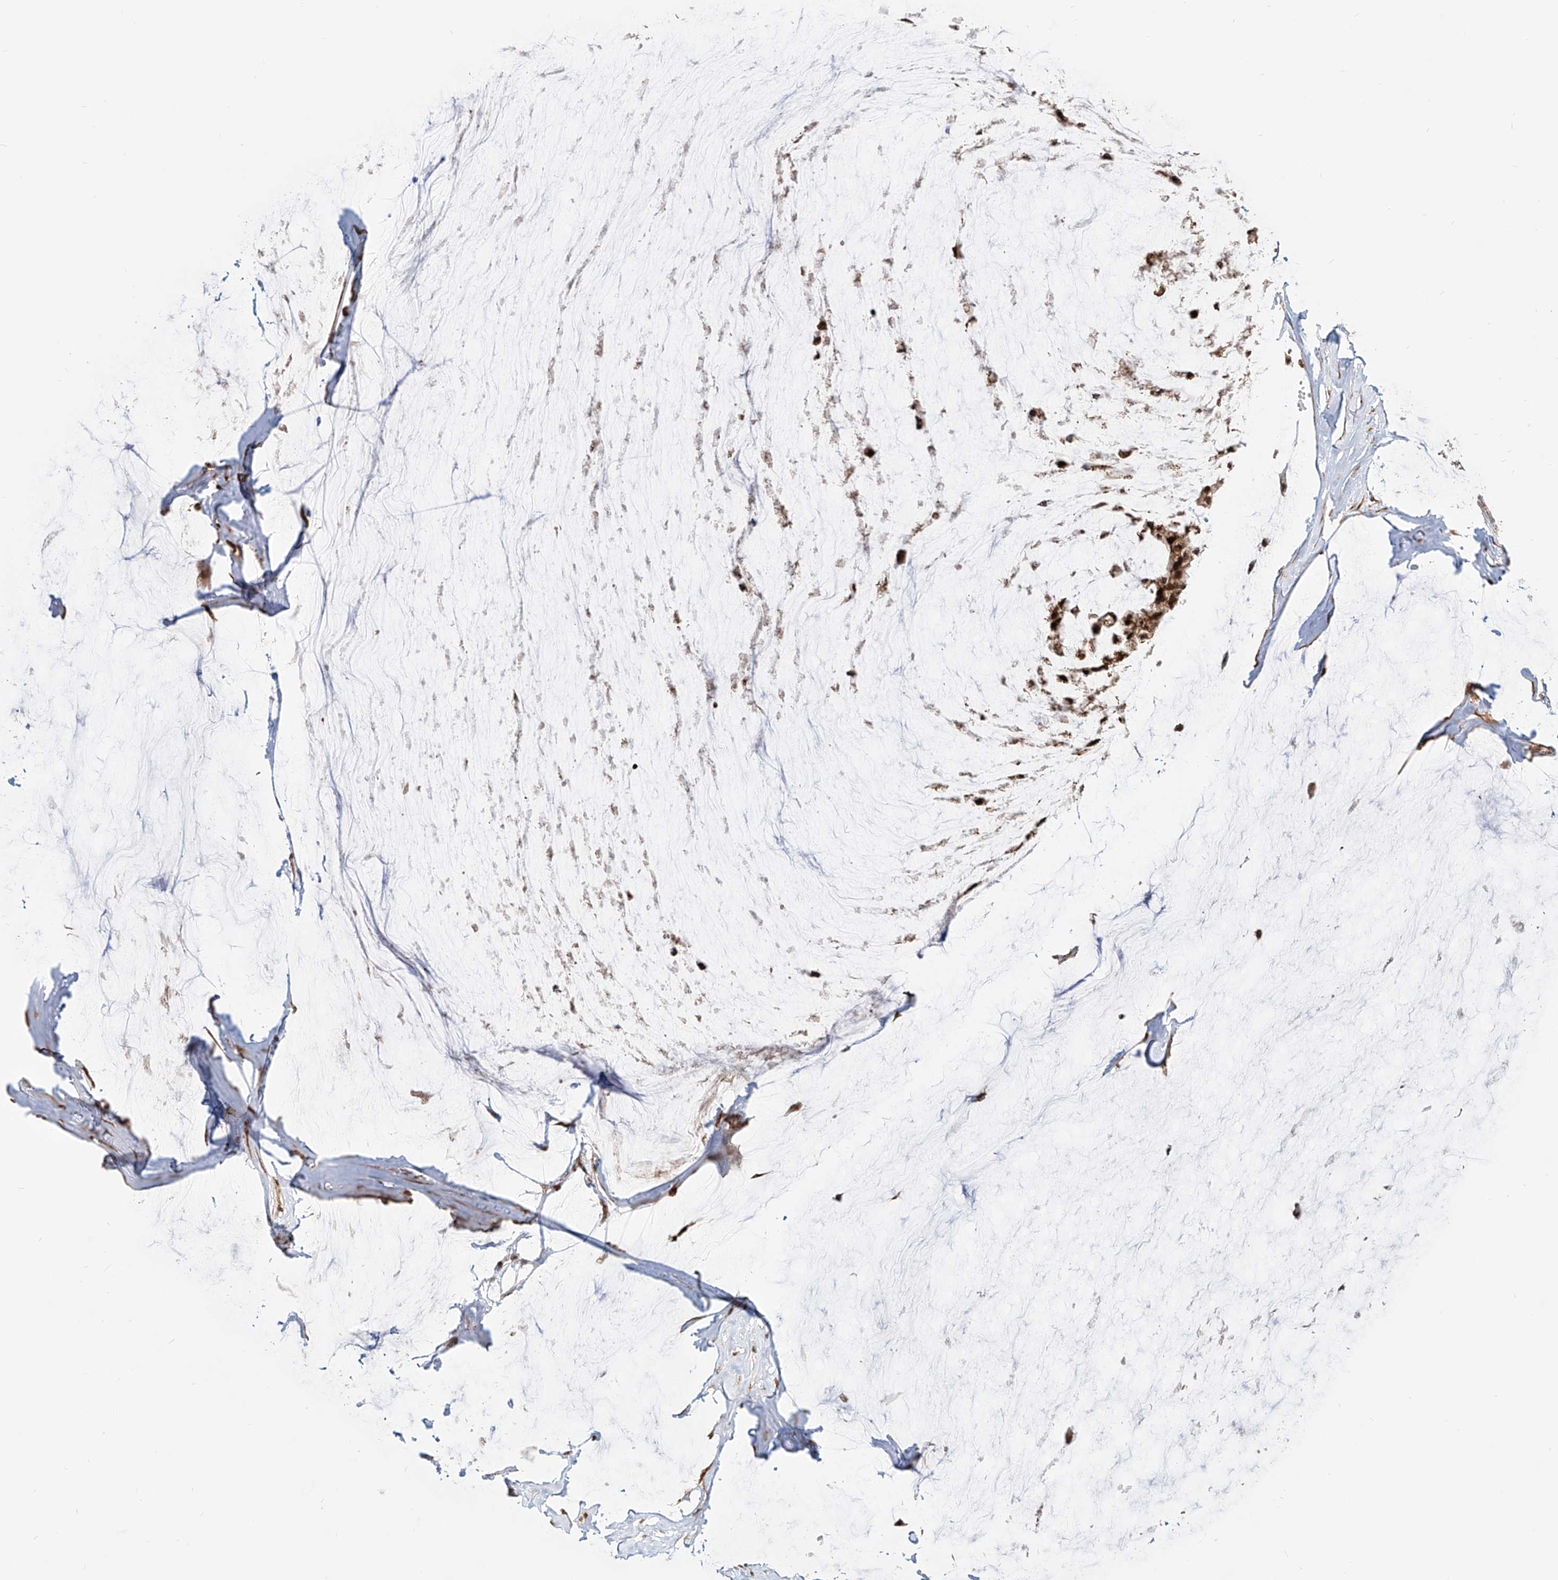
{"staining": {"intensity": "moderate", "quantity": ">75%", "location": "nuclear"}, "tissue": "ovarian cancer", "cell_type": "Tumor cells", "image_type": "cancer", "snomed": [{"axis": "morphology", "description": "Cystadenocarcinoma, mucinous, NOS"}, {"axis": "topography", "description": "Ovary"}], "caption": "Brown immunohistochemical staining in human ovarian cancer (mucinous cystadenocarcinoma) shows moderate nuclear staining in about >75% of tumor cells. (IHC, brightfield microscopy, high magnification).", "gene": "ZNF710", "patient": {"sex": "female", "age": 39}}